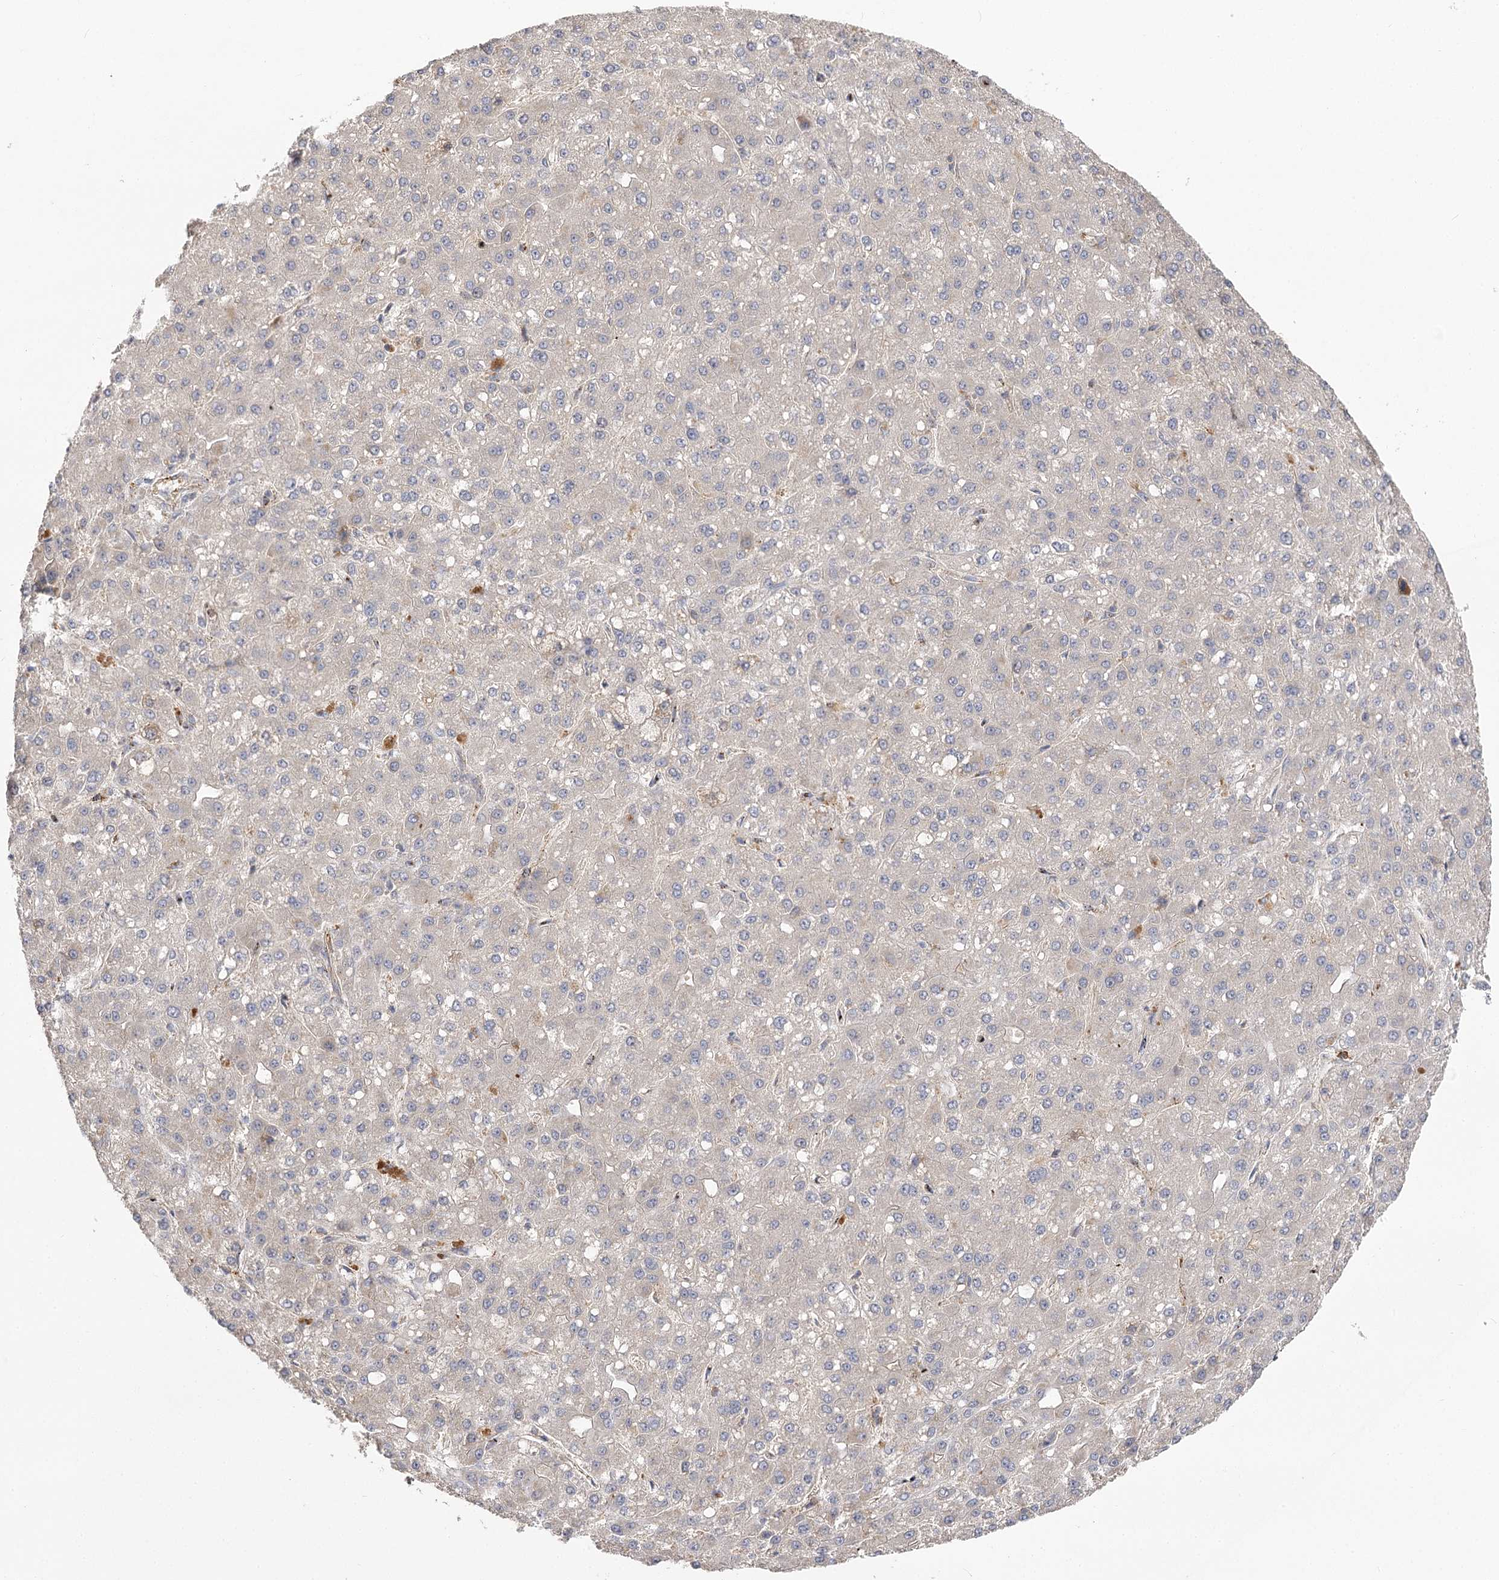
{"staining": {"intensity": "negative", "quantity": "none", "location": "none"}, "tissue": "liver cancer", "cell_type": "Tumor cells", "image_type": "cancer", "snomed": [{"axis": "morphology", "description": "Carcinoma, Hepatocellular, NOS"}, {"axis": "topography", "description": "Liver"}], "caption": "A micrograph of human liver cancer (hepatocellular carcinoma) is negative for staining in tumor cells. (Immunohistochemistry, brightfield microscopy, high magnification).", "gene": "SEC24B", "patient": {"sex": "male", "age": 67}}